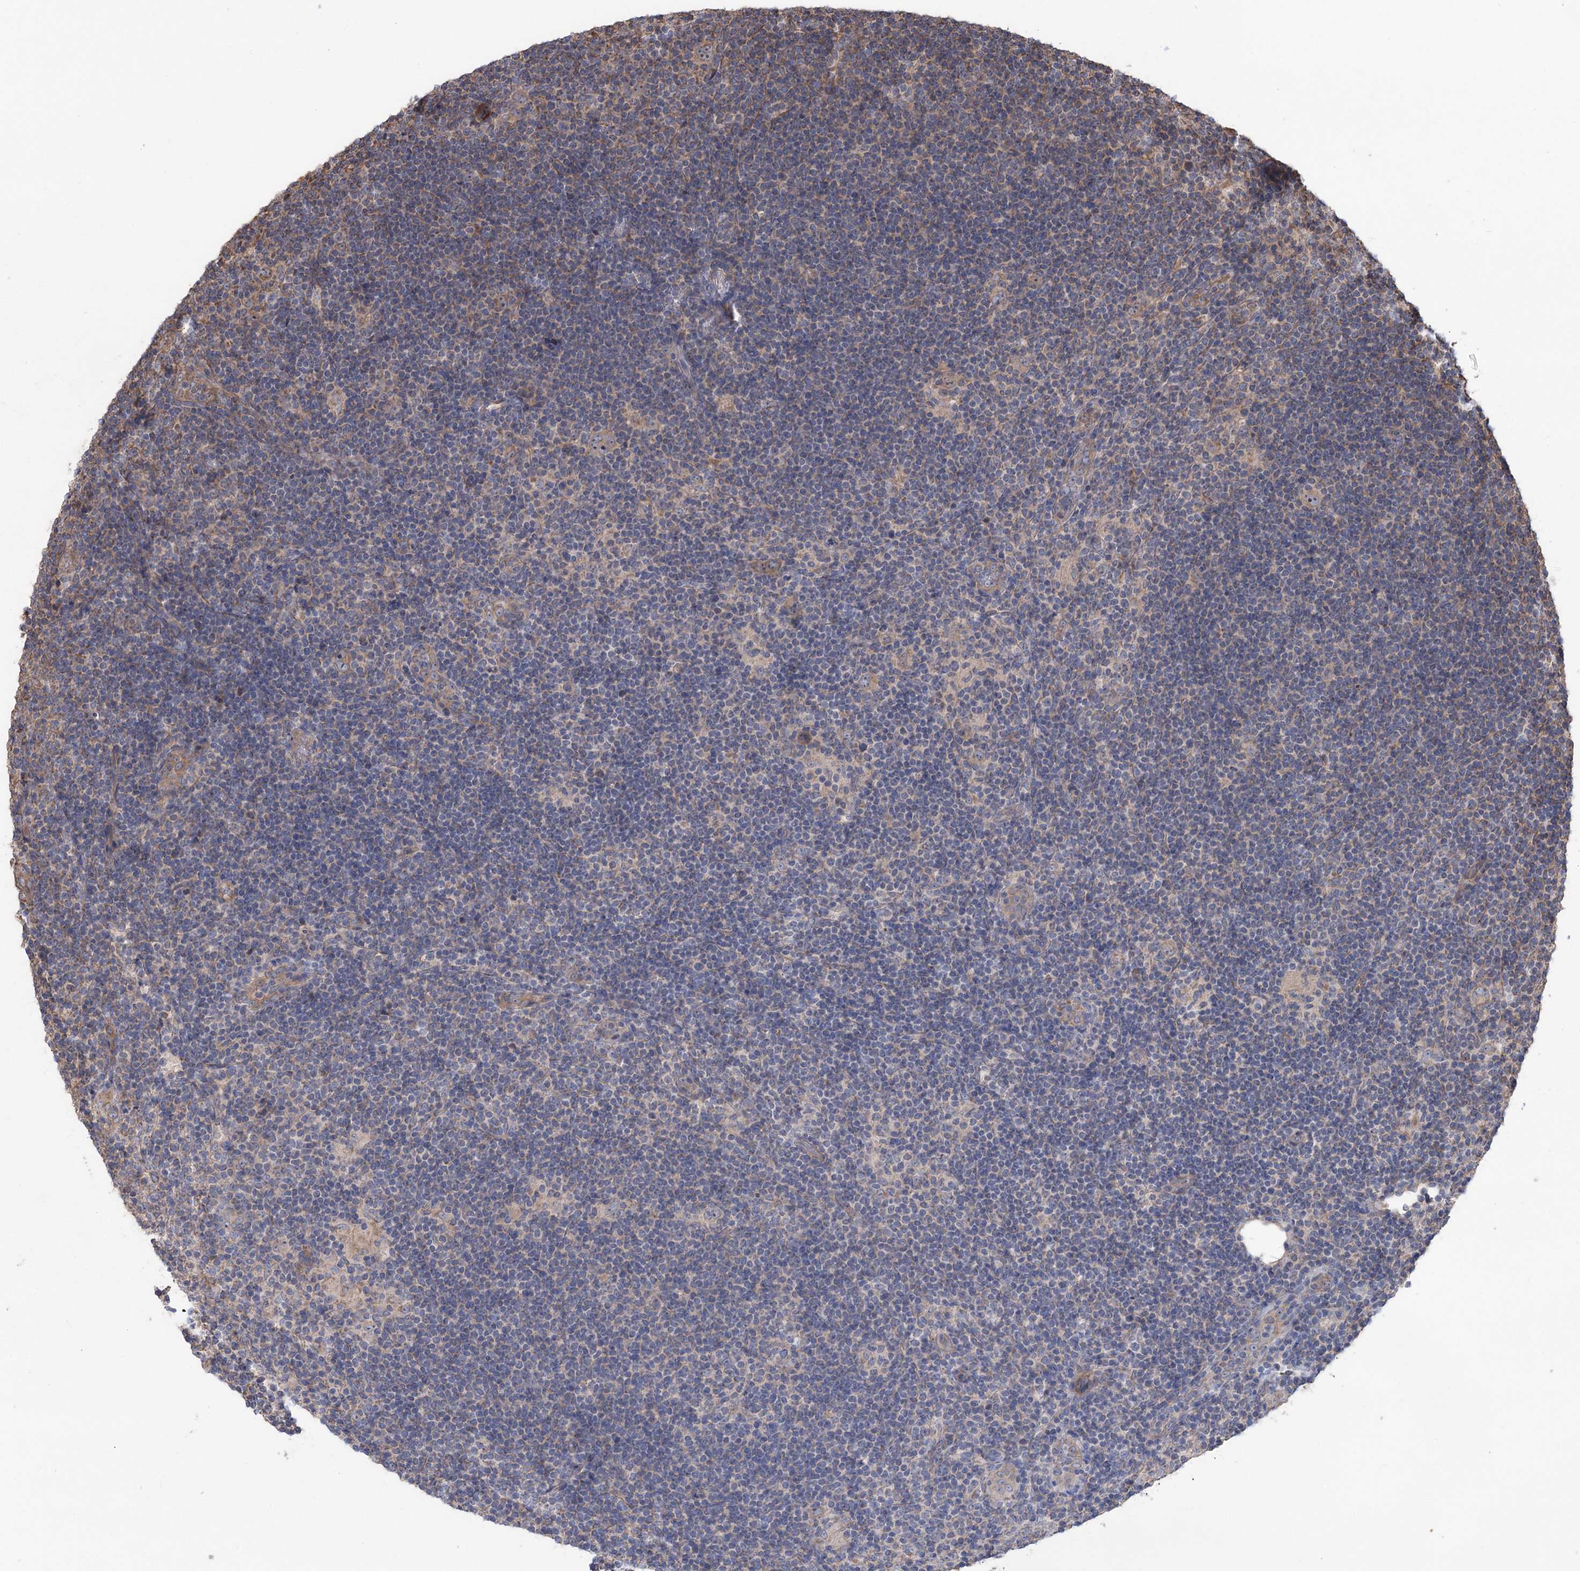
{"staining": {"intensity": "weak", "quantity": "25%-75%", "location": "cytoplasmic/membranous"}, "tissue": "lymphoma", "cell_type": "Tumor cells", "image_type": "cancer", "snomed": [{"axis": "morphology", "description": "Hodgkin's disease, NOS"}, {"axis": "topography", "description": "Lymph node"}], "caption": "This photomicrograph exhibits IHC staining of human lymphoma, with low weak cytoplasmic/membranous expression in approximately 25%-75% of tumor cells.", "gene": "RWDD4", "patient": {"sex": "female", "age": 57}}